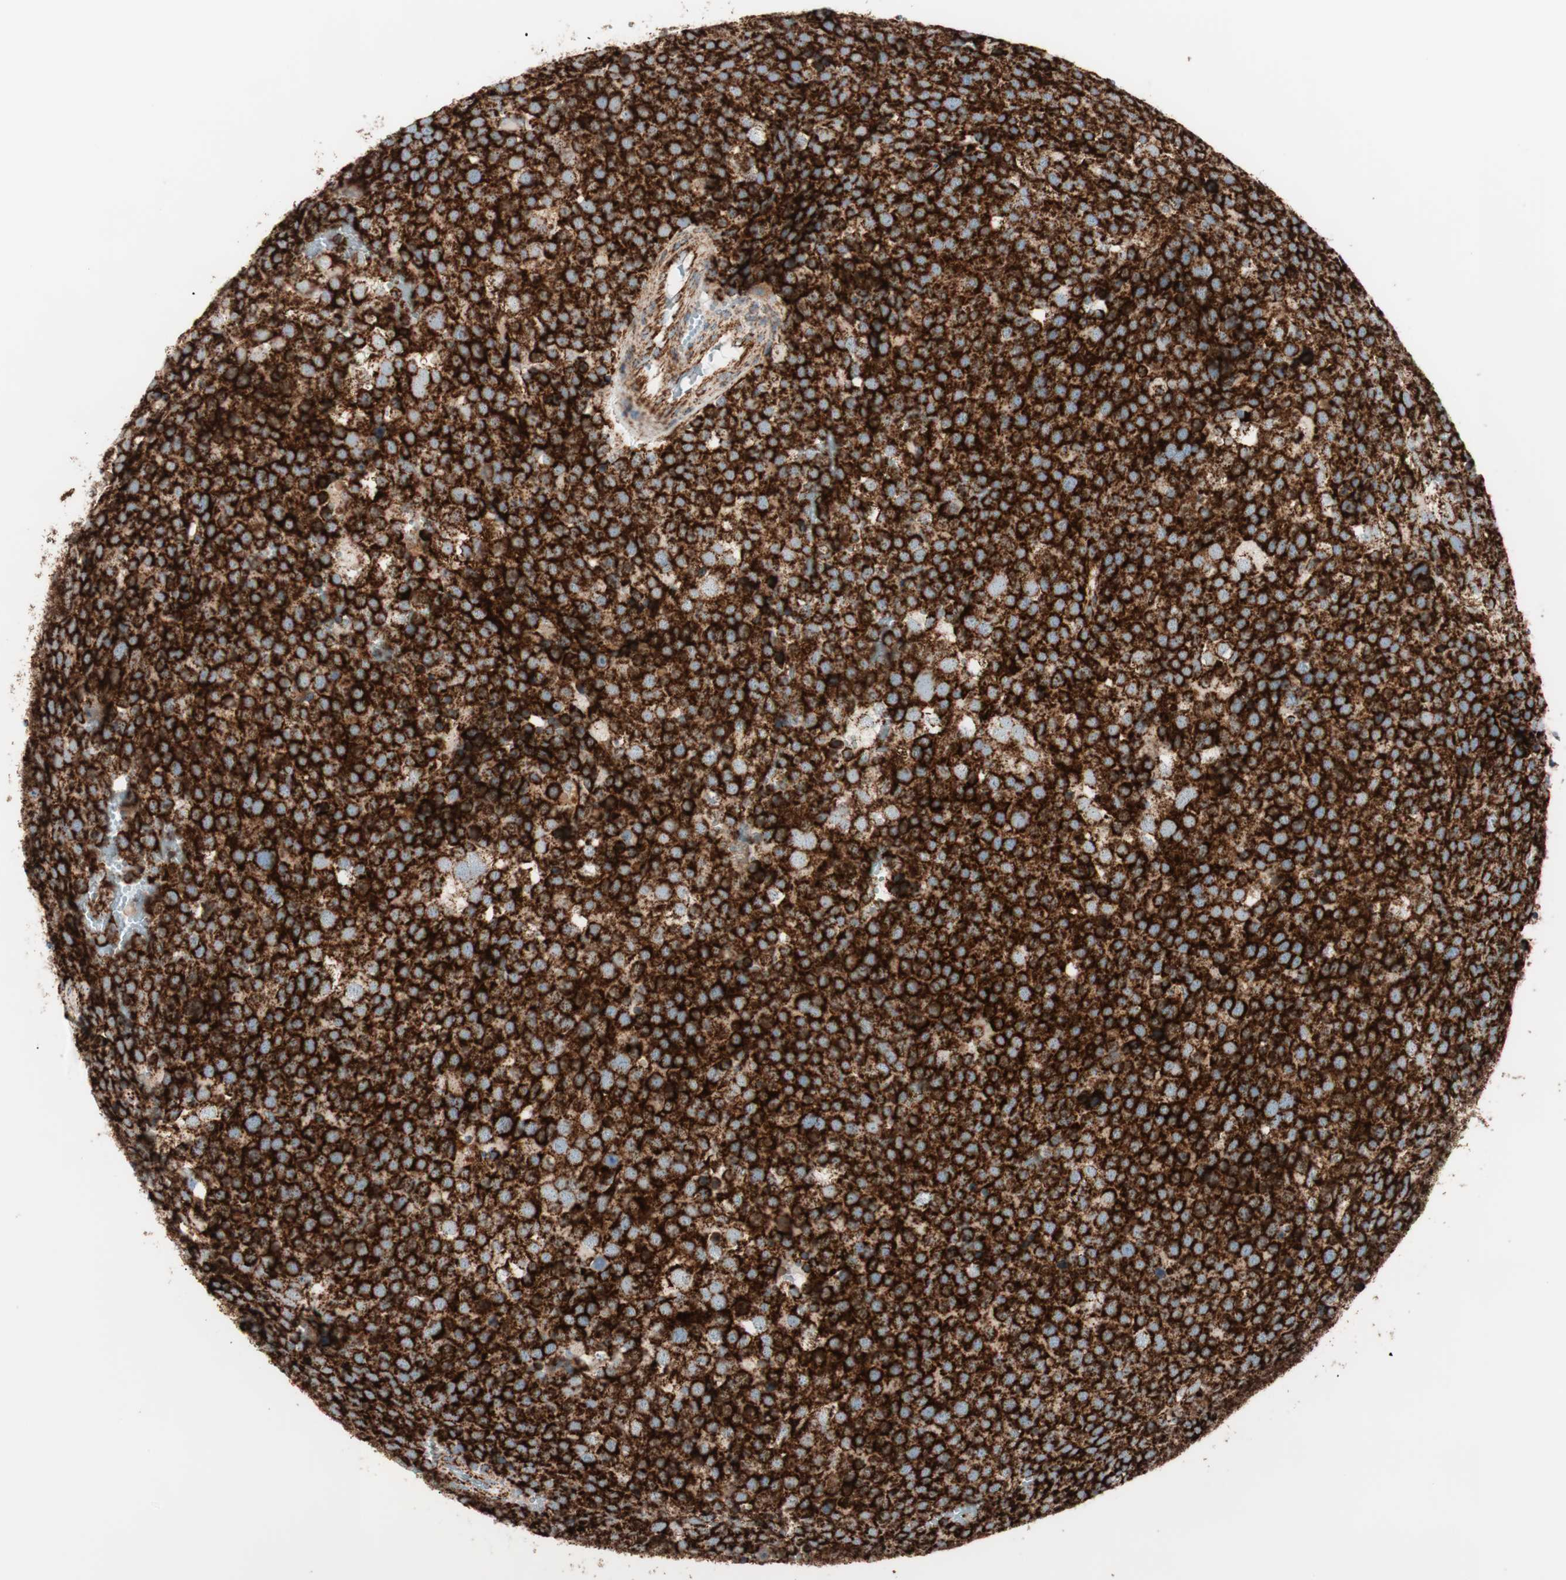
{"staining": {"intensity": "strong", "quantity": ">75%", "location": "cytoplasmic/membranous"}, "tissue": "testis cancer", "cell_type": "Tumor cells", "image_type": "cancer", "snomed": [{"axis": "morphology", "description": "Seminoma, NOS"}, {"axis": "topography", "description": "Testis"}], "caption": "Brown immunohistochemical staining in human seminoma (testis) exhibits strong cytoplasmic/membranous staining in approximately >75% of tumor cells.", "gene": "TOMM20", "patient": {"sex": "male", "age": 71}}